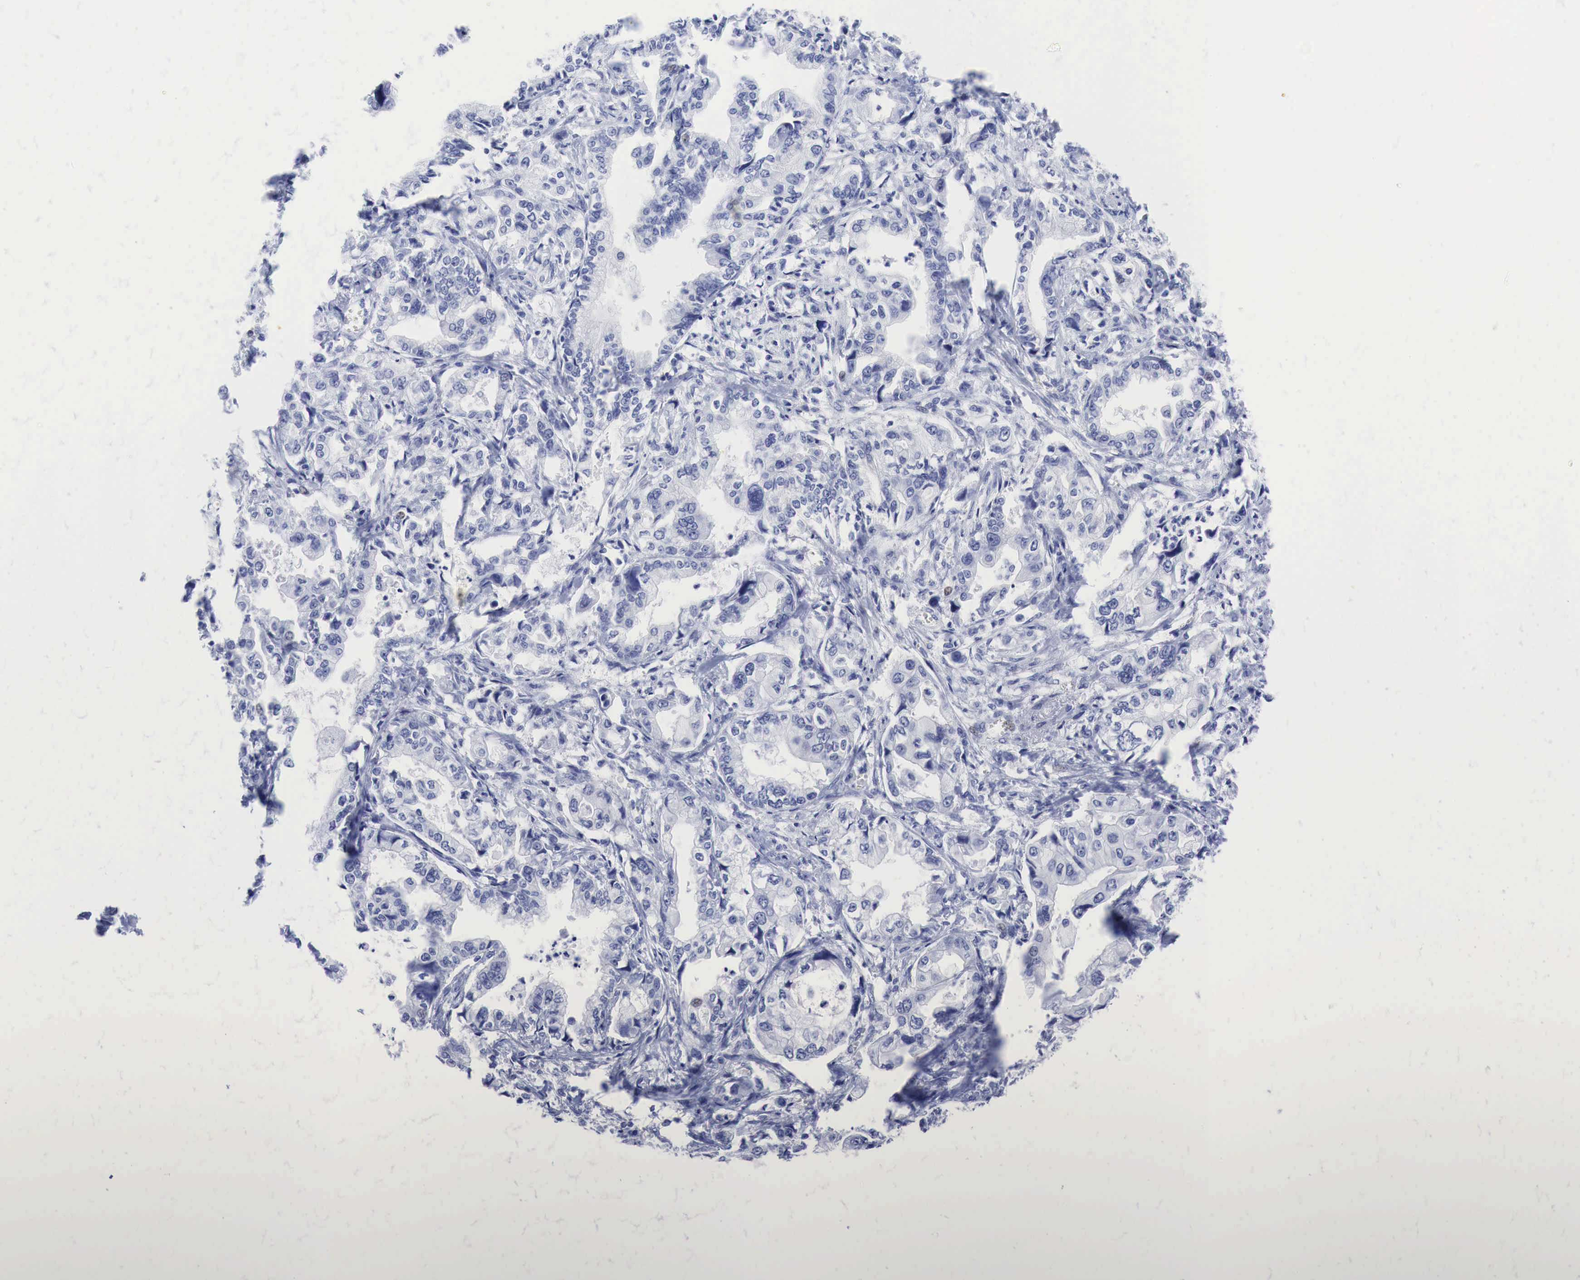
{"staining": {"intensity": "negative", "quantity": "none", "location": "none"}, "tissue": "stomach cancer", "cell_type": "Tumor cells", "image_type": "cancer", "snomed": [{"axis": "morphology", "description": "Adenocarcinoma, NOS"}, {"axis": "topography", "description": "Pancreas"}, {"axis": "topography", "description": "Stomach, upper"}], "caption": "An immunohistochemistry (IHC) image of stomach cancer is shown. There is no staining in tumor cells of stomach cancer.", "gene": "INHA", "patient": {"sex": "male", "age": 77}}